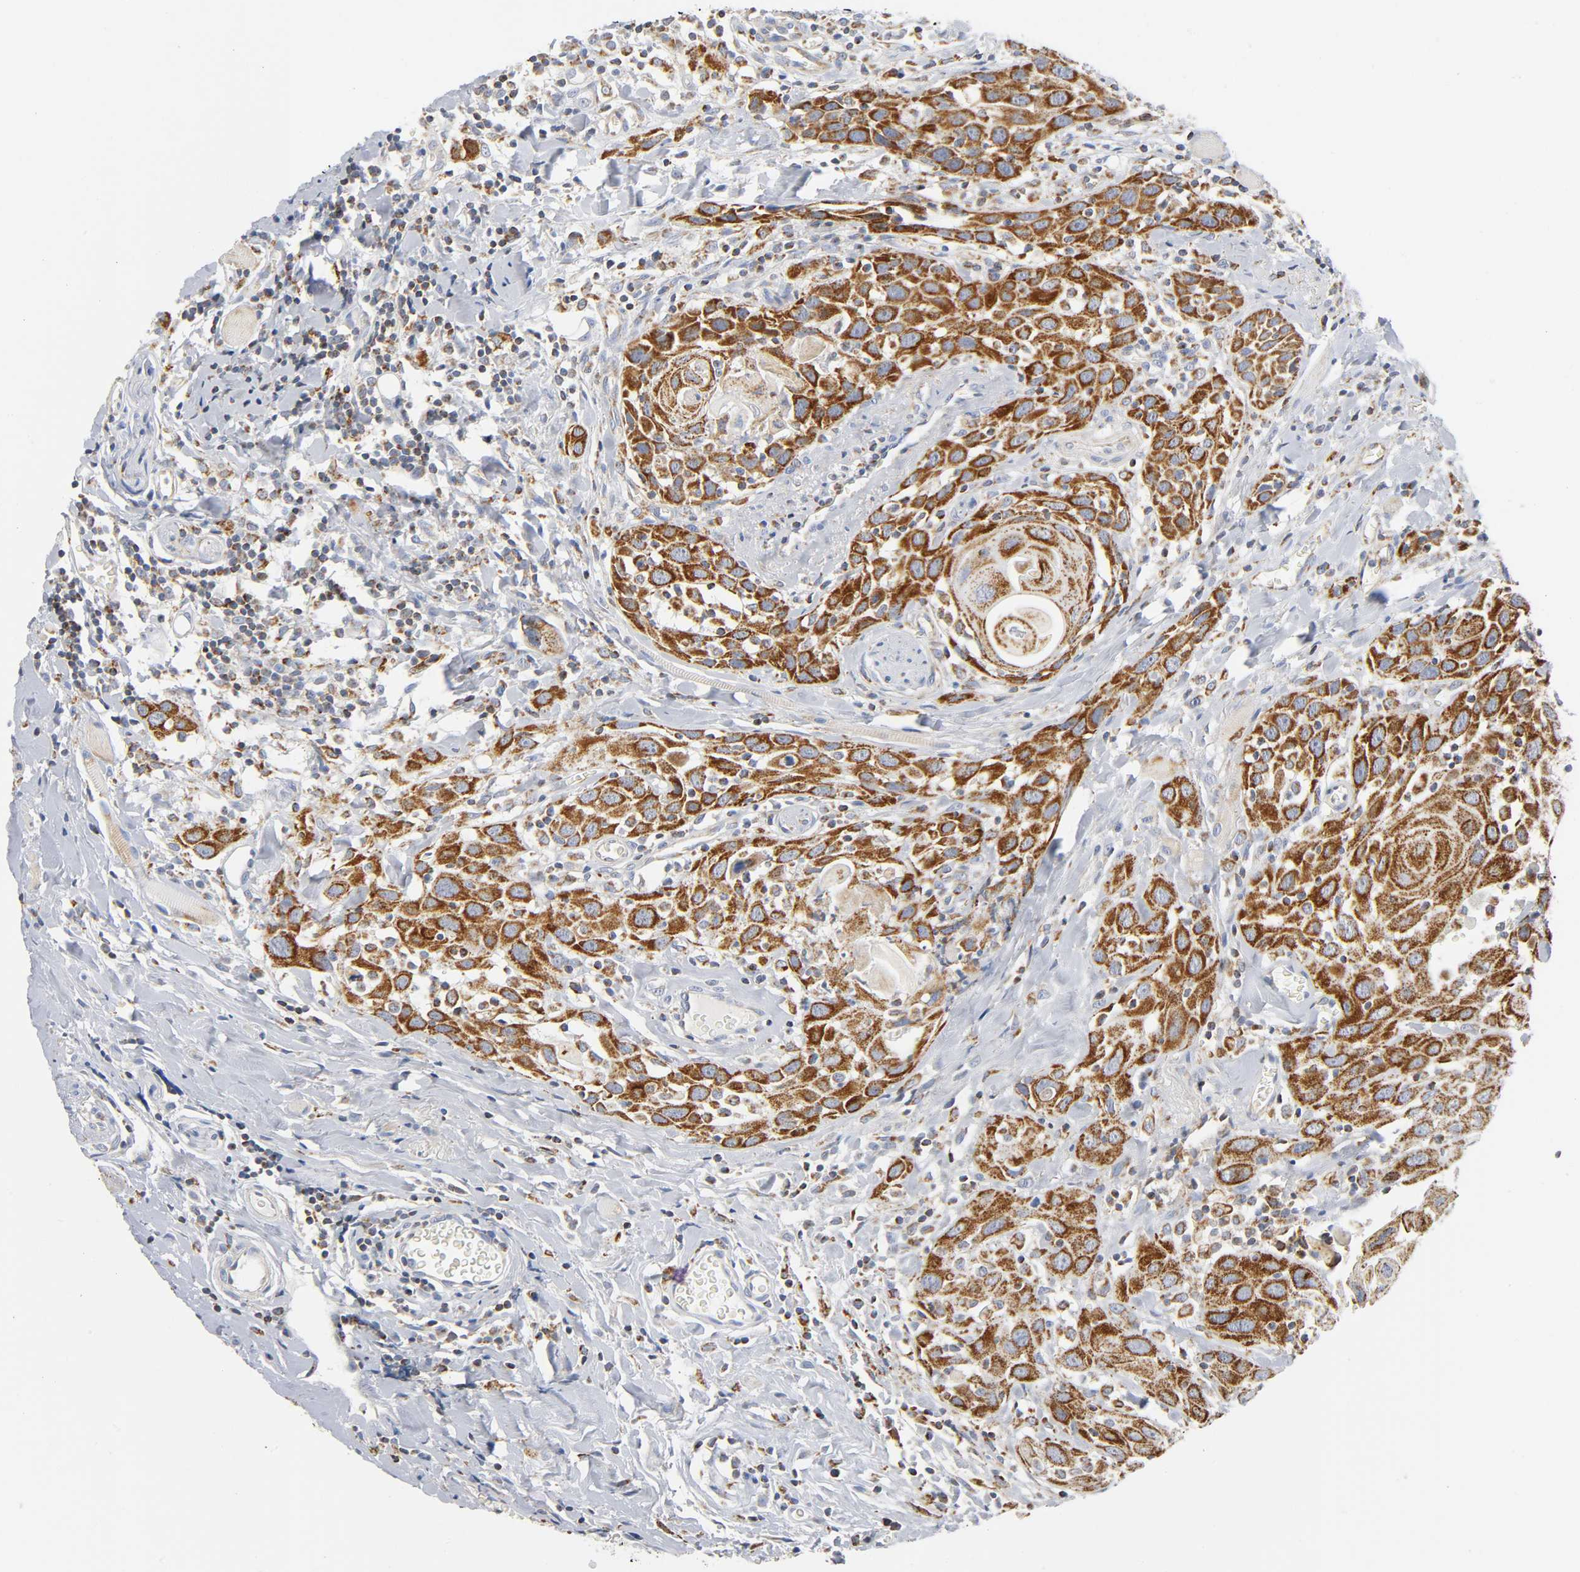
{"staining": {"intensity": "strong", "quantity": ">75%", "location": "cytoplasmic/membranous"}, "tissue": "head and neck cancer", "cell_type": "Tumor cells", "image_type": "cancer", "snomed": [{"axis": "morphology", "description": "Squamous cell carcinoma, NOS"}, {"axis": "topography", "description": "Oral tissue"}, {"axis": "topography", "description": "Head-Neck"}], "caption": "Immunohistochemistry (IHC) of head and neck cancer demonstrates high levels of strong cytoplasmic/membranous expression in approximately >75% of tumor cells. The staining was performed using DAB (3,3'-diaminobenzidine), with brown indicating positive protein expression. Nuclei are stained blue with hematoxylin.", "gene": "BAK1", "patient": {"sex": "female", "age": 50}}